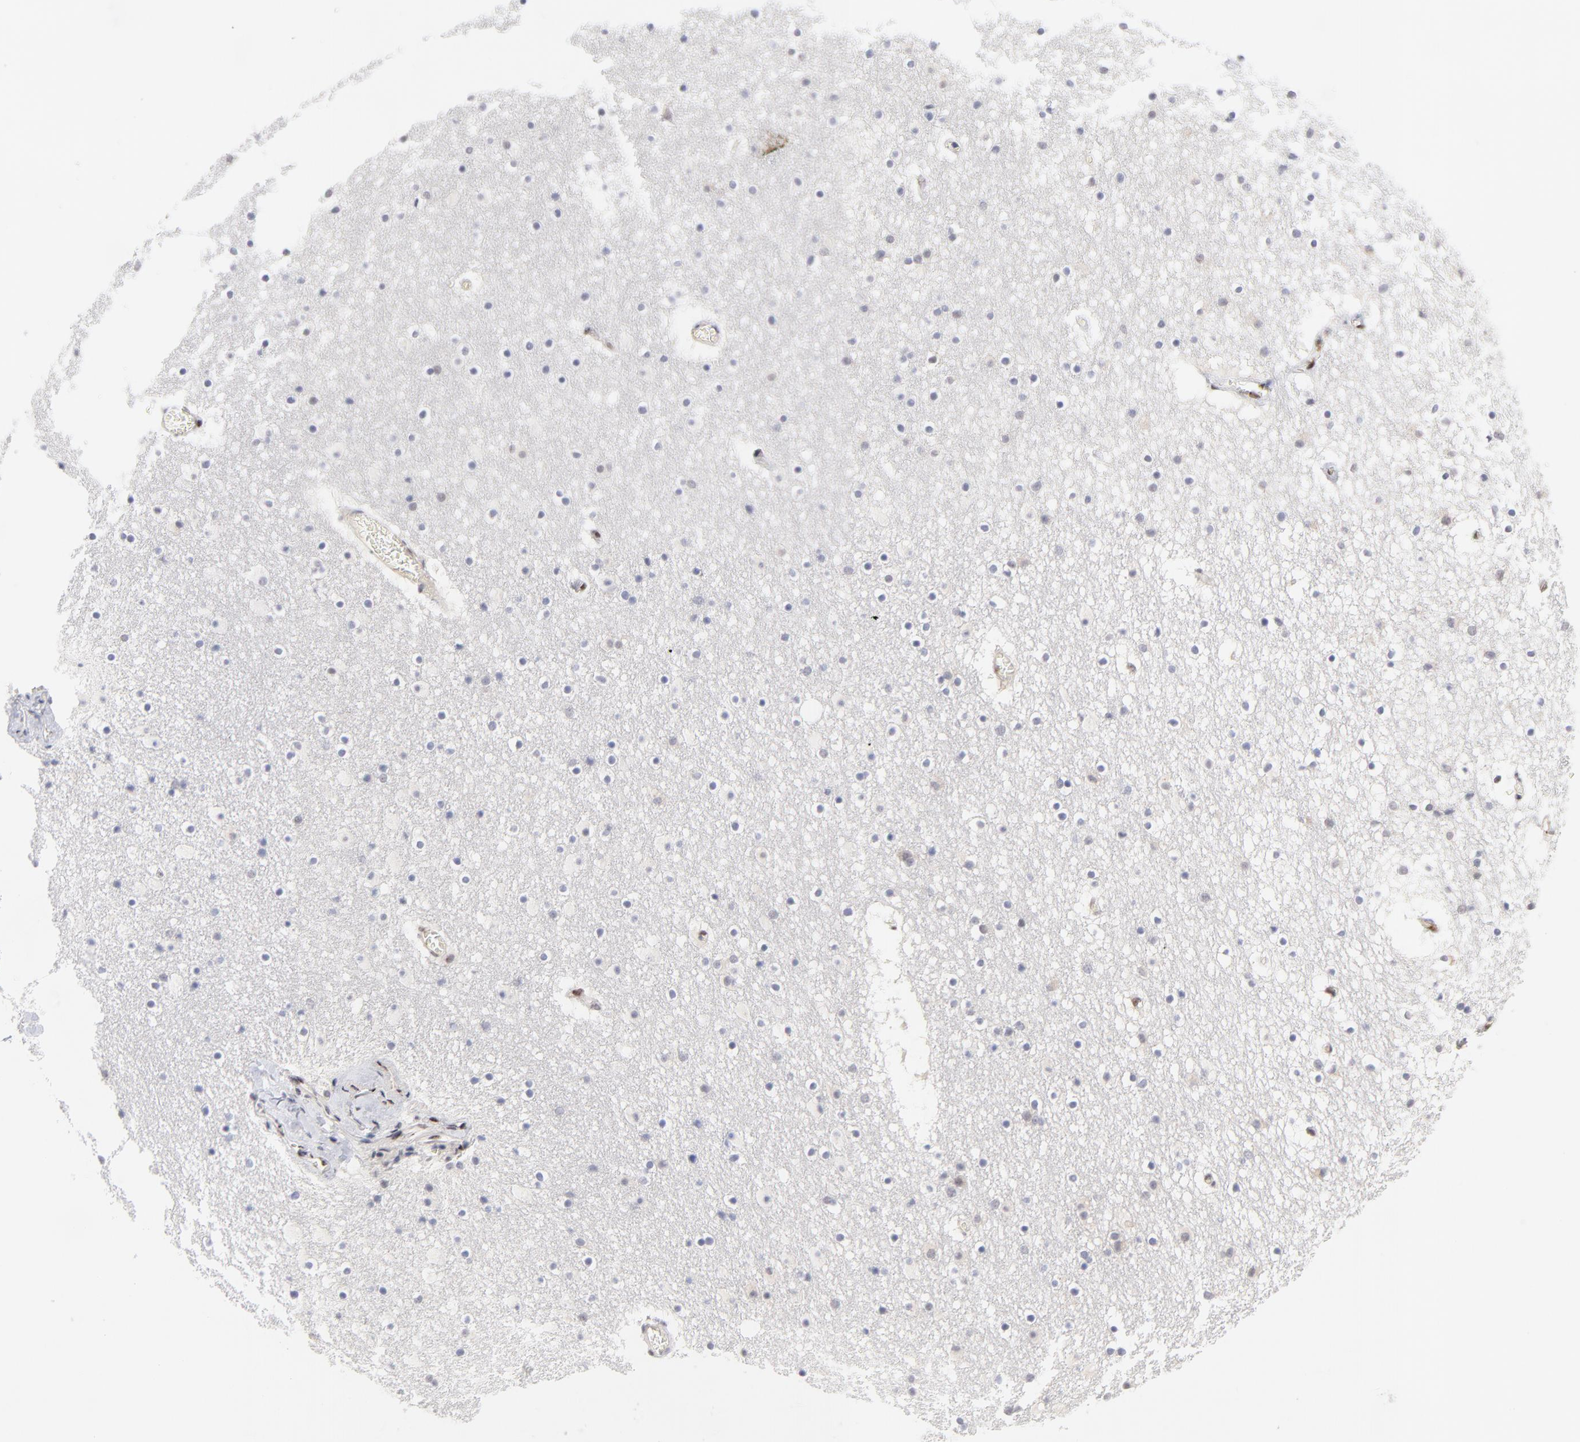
{"staining": {"intensity": "negative", "quantity": "none", "location": "none"}, "tissue": "caudate", "cell_type": "Glial cells", "image_type": "normal", "snomed": [{"axis": "morphology", "description": "Normal tissue, NOS"}, {"axis": "topography", "description": "Lateral ventricle wall"}], "caption": "This is an immunohistochemistry photomicrograph of unremarkable human caudate. There is no expression in glial cells.", "gene": "STAT3", "patient": {"sex": "male", "age": 45}}